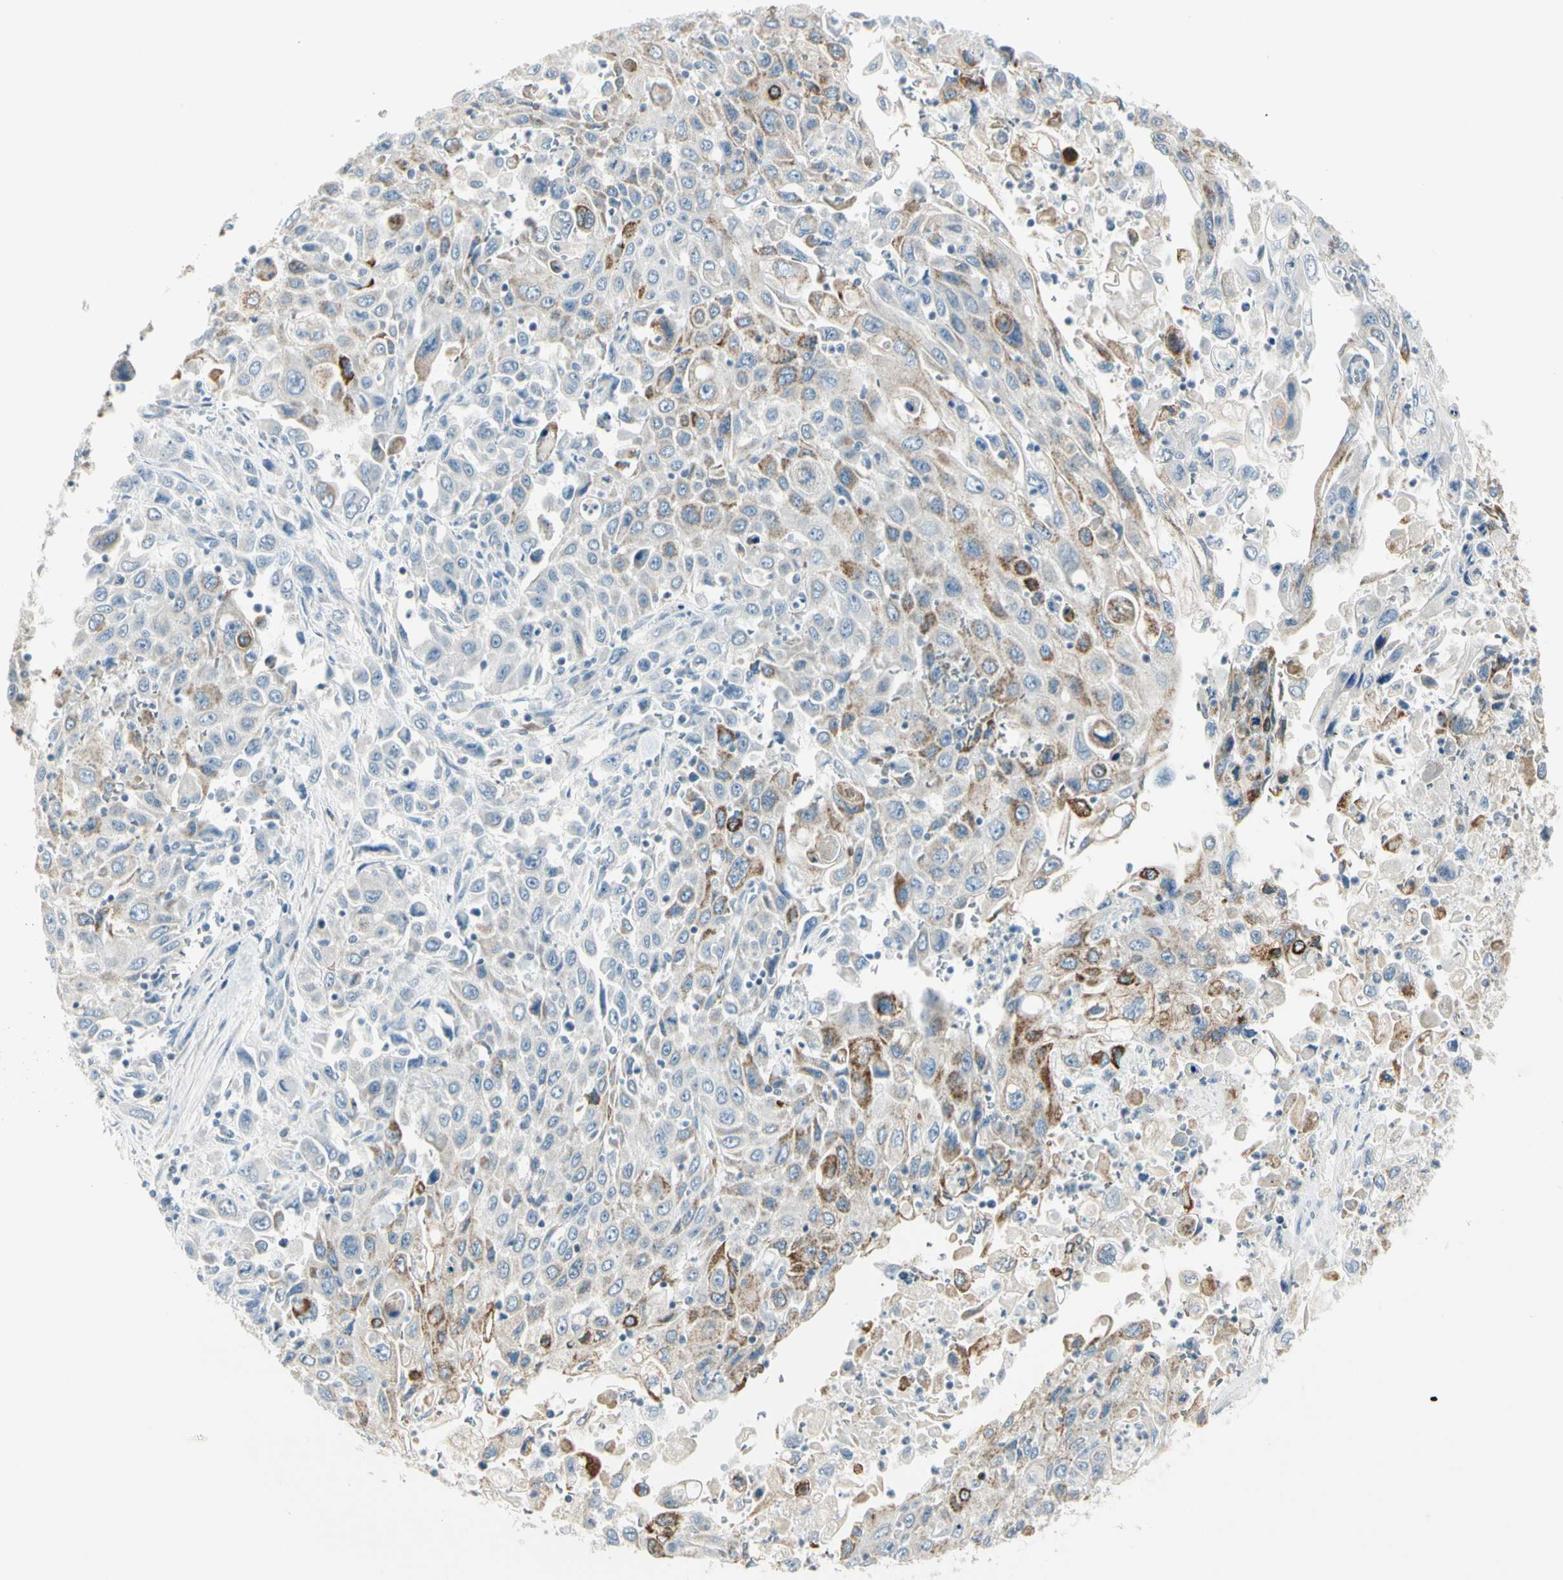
{"staining": {"intensity": "moderate", "quantity": "25%-75%", "location": "cytoplasmic/membranous"}, "tissue": "pancreatic cancer", "cell_type": "Tumor cells", "image_type": "cancer", "snomed": [{"axis": "morphology", "description": "Adenocarcinoma, NOS"}, {"axis": "topography", "description": "Pancreas"}], "caption": "Tumor cells demonstrate medium levels of moderate cytoplasmic/membranous expression in about 25%-75% of cells in adenocarcinoma (pancreatic).", "gene": "SLC6A15", "patient": {"sex": "male", "age": 70}}